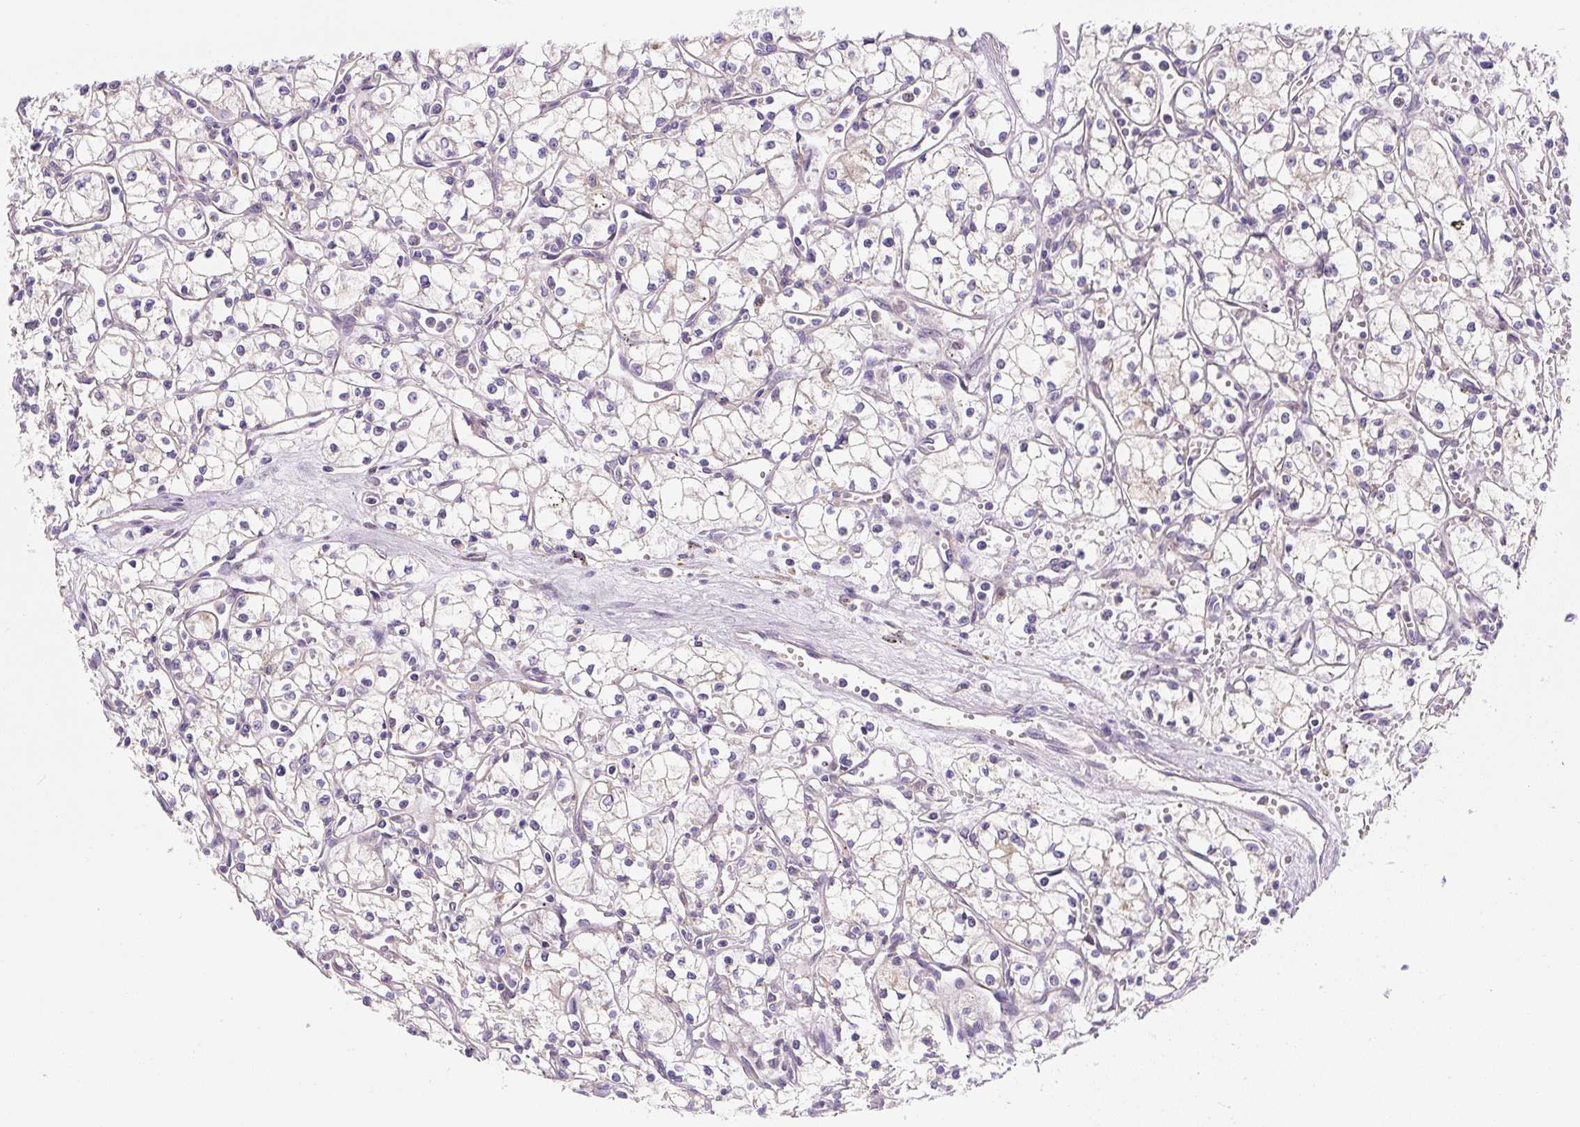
{"staining": {"intensity": "negative", "quantity": "none", "location": "none"}, "tissue": "renal cancer", "cell_type": "Tumor cells", "image_type": "cancer", "snomed": [{"axis": "morphology", "description": "Adenocarcinoma, NOS"}, {"axis": "topography", "description": "Kidney"}], "caption": "Adenocarcinoma (renal) stained for a protein using immunohistochemistry (IHC) reveals no expression tumor cells.", "gene": "PLA2G4A", "patient": {"sex": "male", "age": 59}}